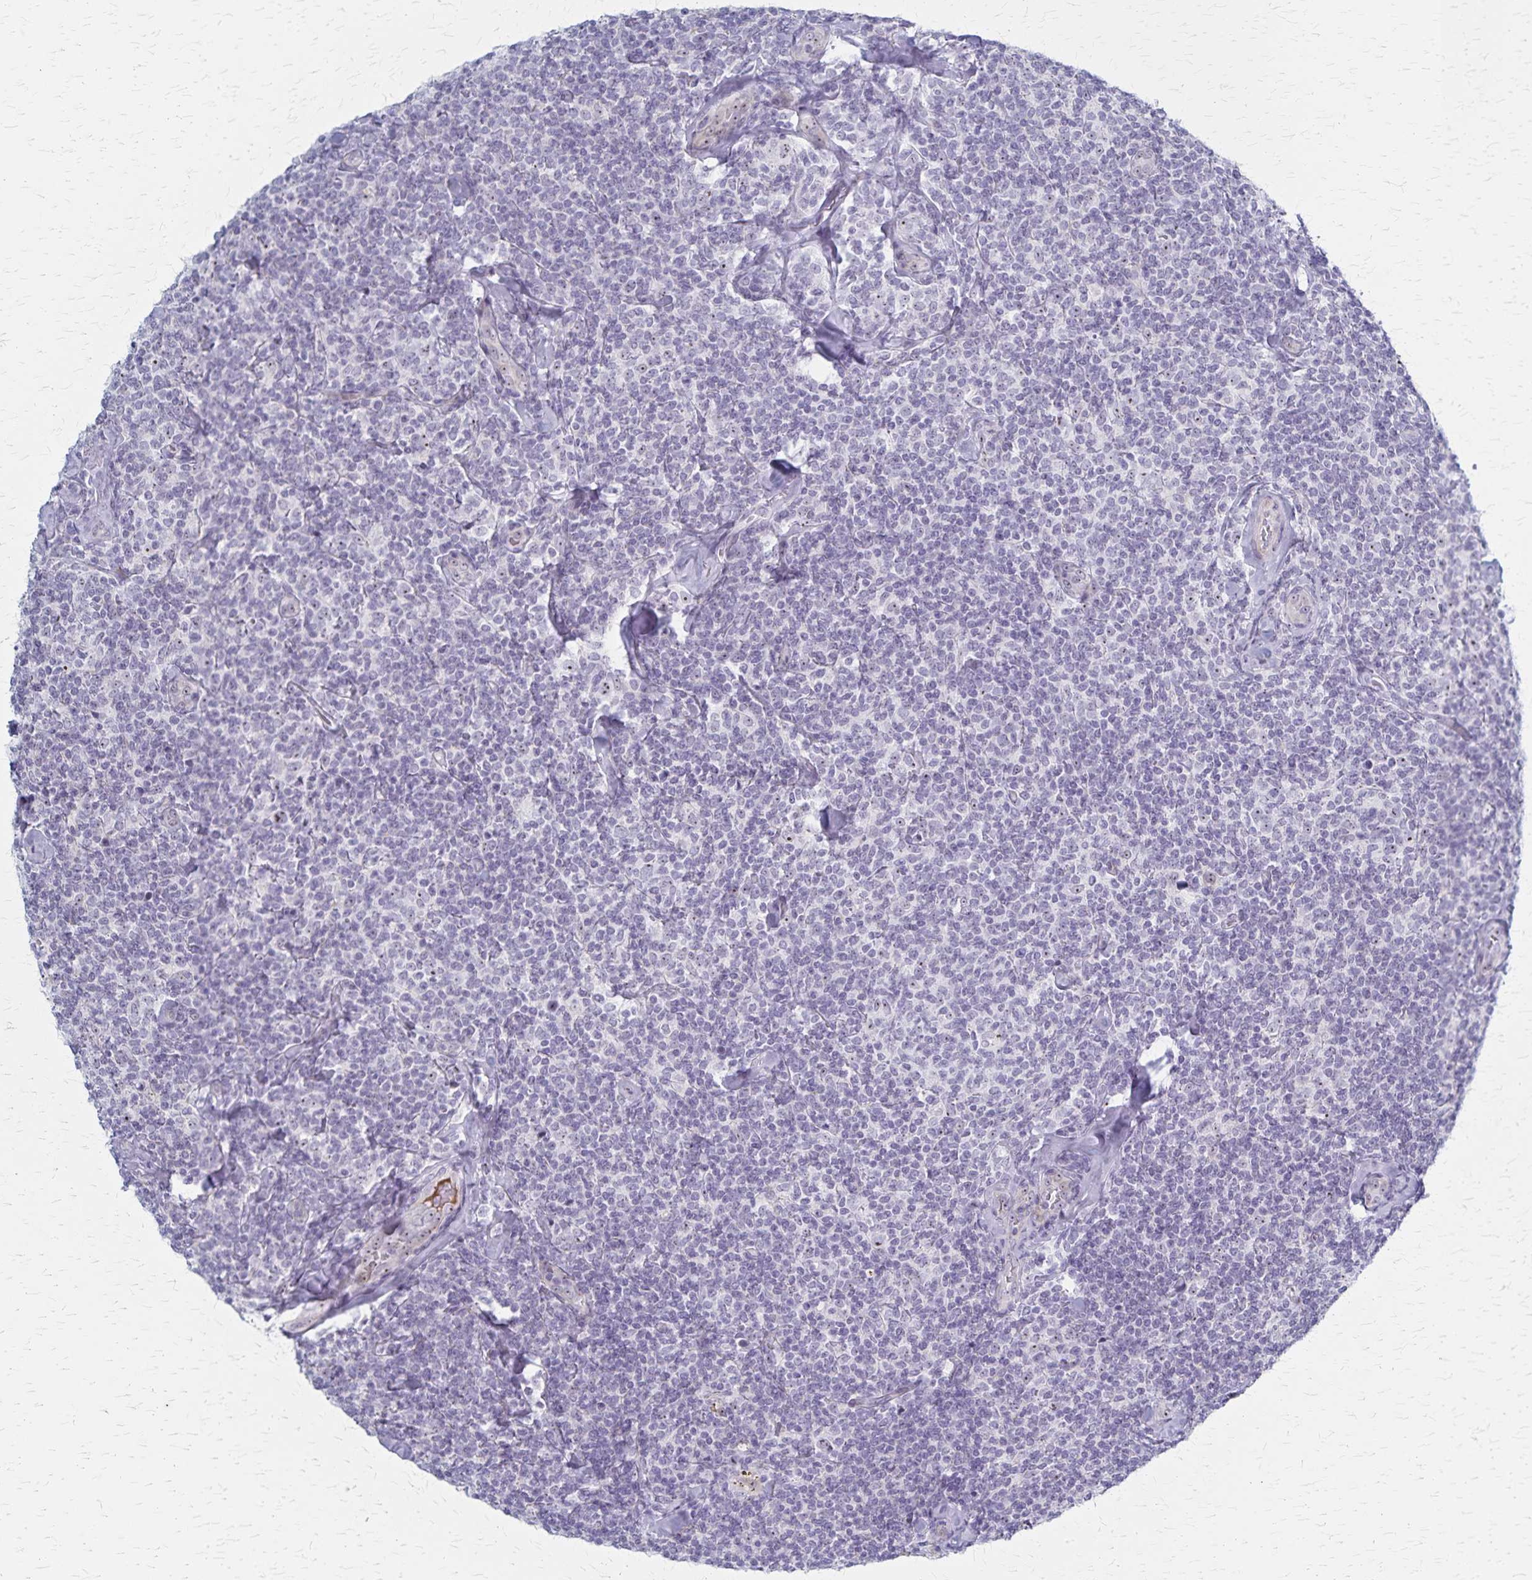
{"staining": {"intensity": "weak", "quantity": "<25%", "location": "nuclear"}, "tissue": "lymphoma", "cell_type": "Tumor cells", "image_type": "cancer", "snomed": [{"axis": "morphology", "description": "Malignant lymphoma, non-Hodgkin's type, Low grade"}, {"axis": "topography", "description": "Lymph node"}], "caption": "A high-resolution micrograph shows immunohistochemistry (IHC) staining of low-grade malignant lymphoma, non-Hodgkin's type, which demonstrates no significant staining in tumor cells.", "gene": "DLK2", "patient": {"sex": "female", "age": 56}}